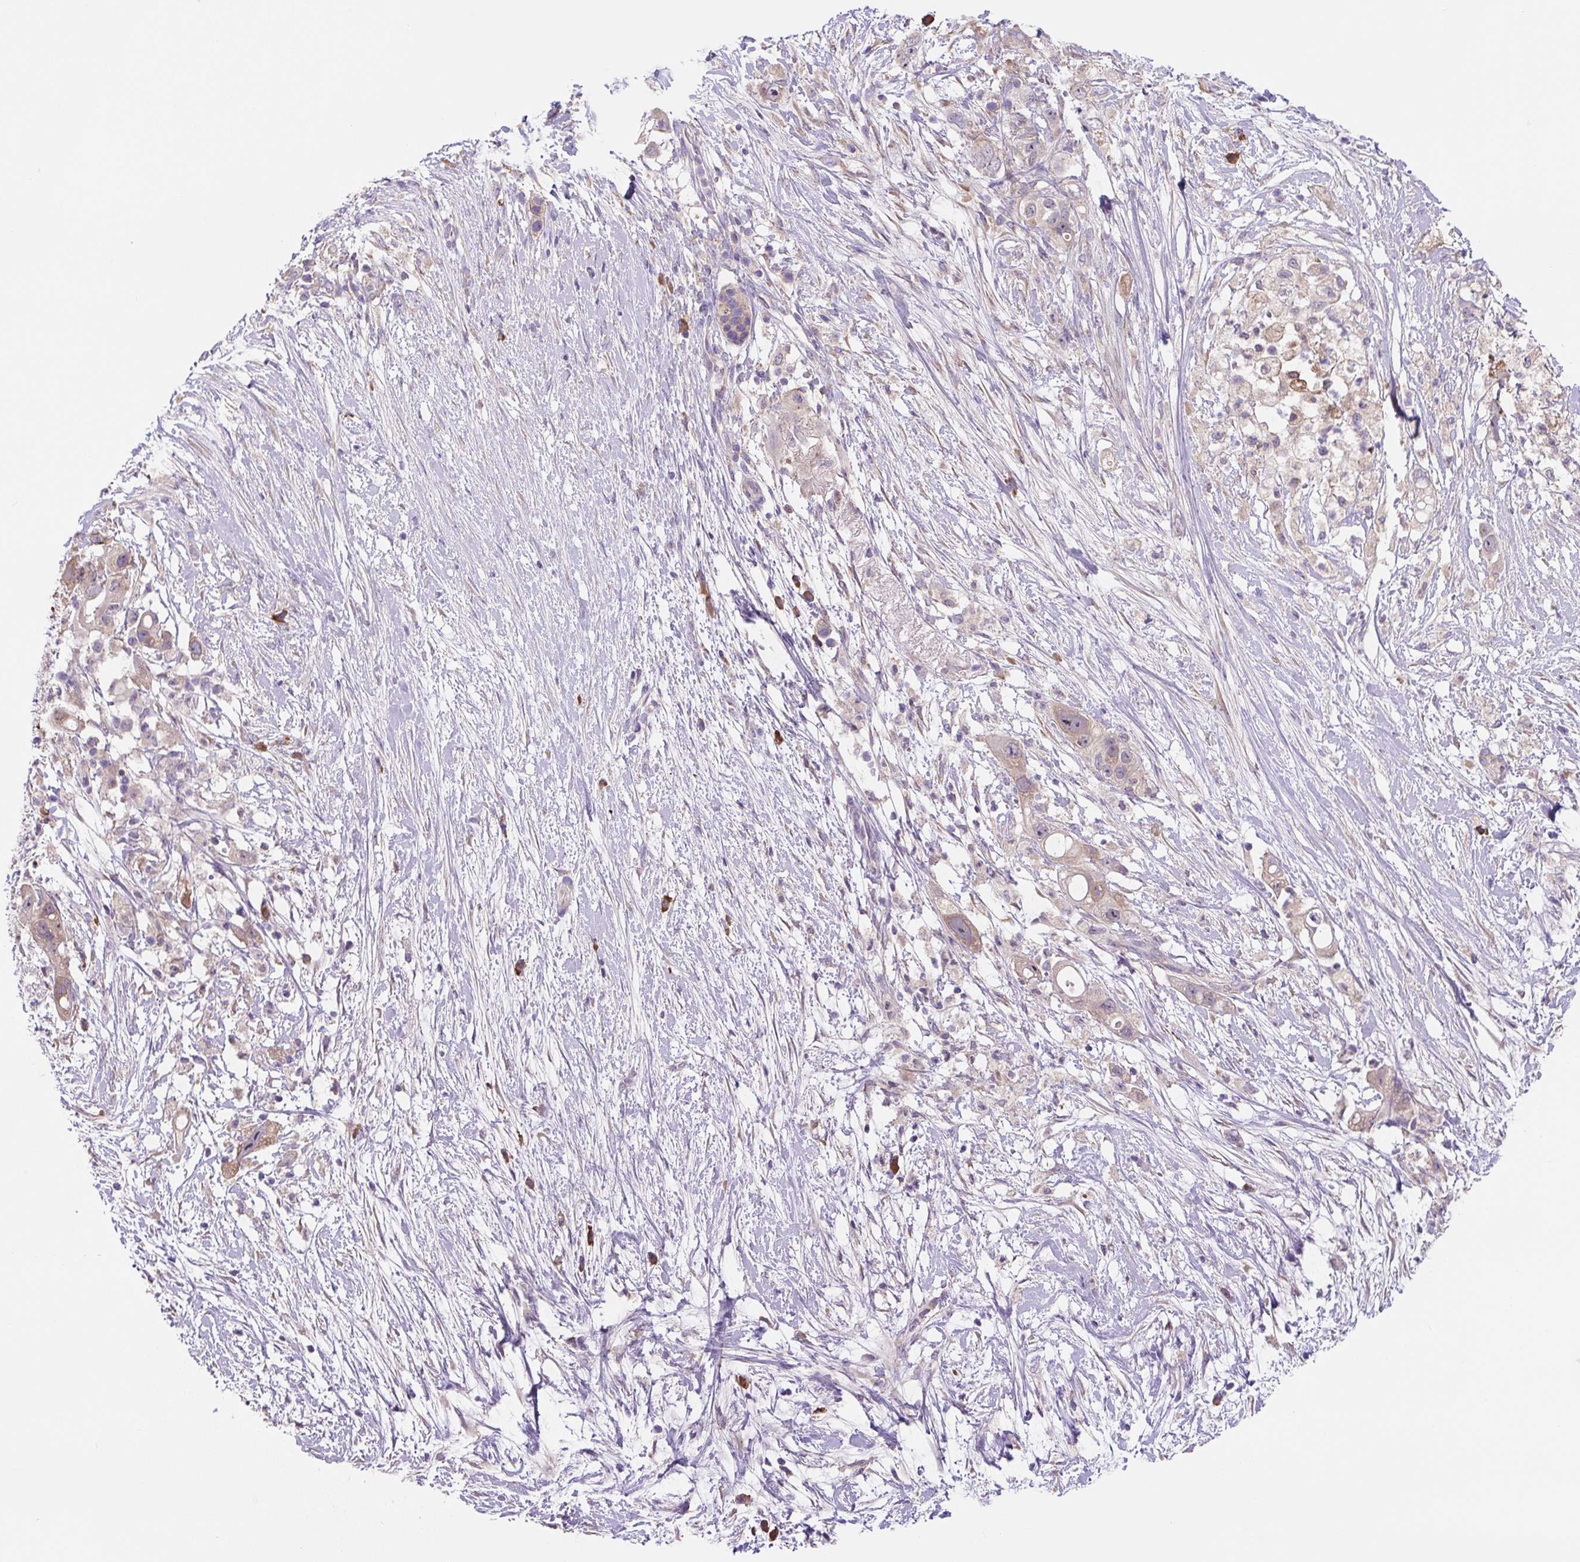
{"staining": {"intensity": "weak", "quantity": "25%-75%", "location": "cytoplasmic/membranous"}, "tissue": "pancreatic cancer", "cell_type": "Tumor cells", "image_type": "cancer", "snomed": [{"axis": "morphology", "description": "Adenocarcinoma, NOS"}, {"axis": "topography", "description": "Pancreas"}], "caption": "DAB immunohistochemical staining of pancreatic cancer (adenocarcinoma) reveals weak cytoplasmic/membranous protein expression in about 25%-75% of tumor cells. (IHC, brightfield microscopy, high magnification).", "gene": "FZD5", "patient": {"sex": "female", "age": 72}}